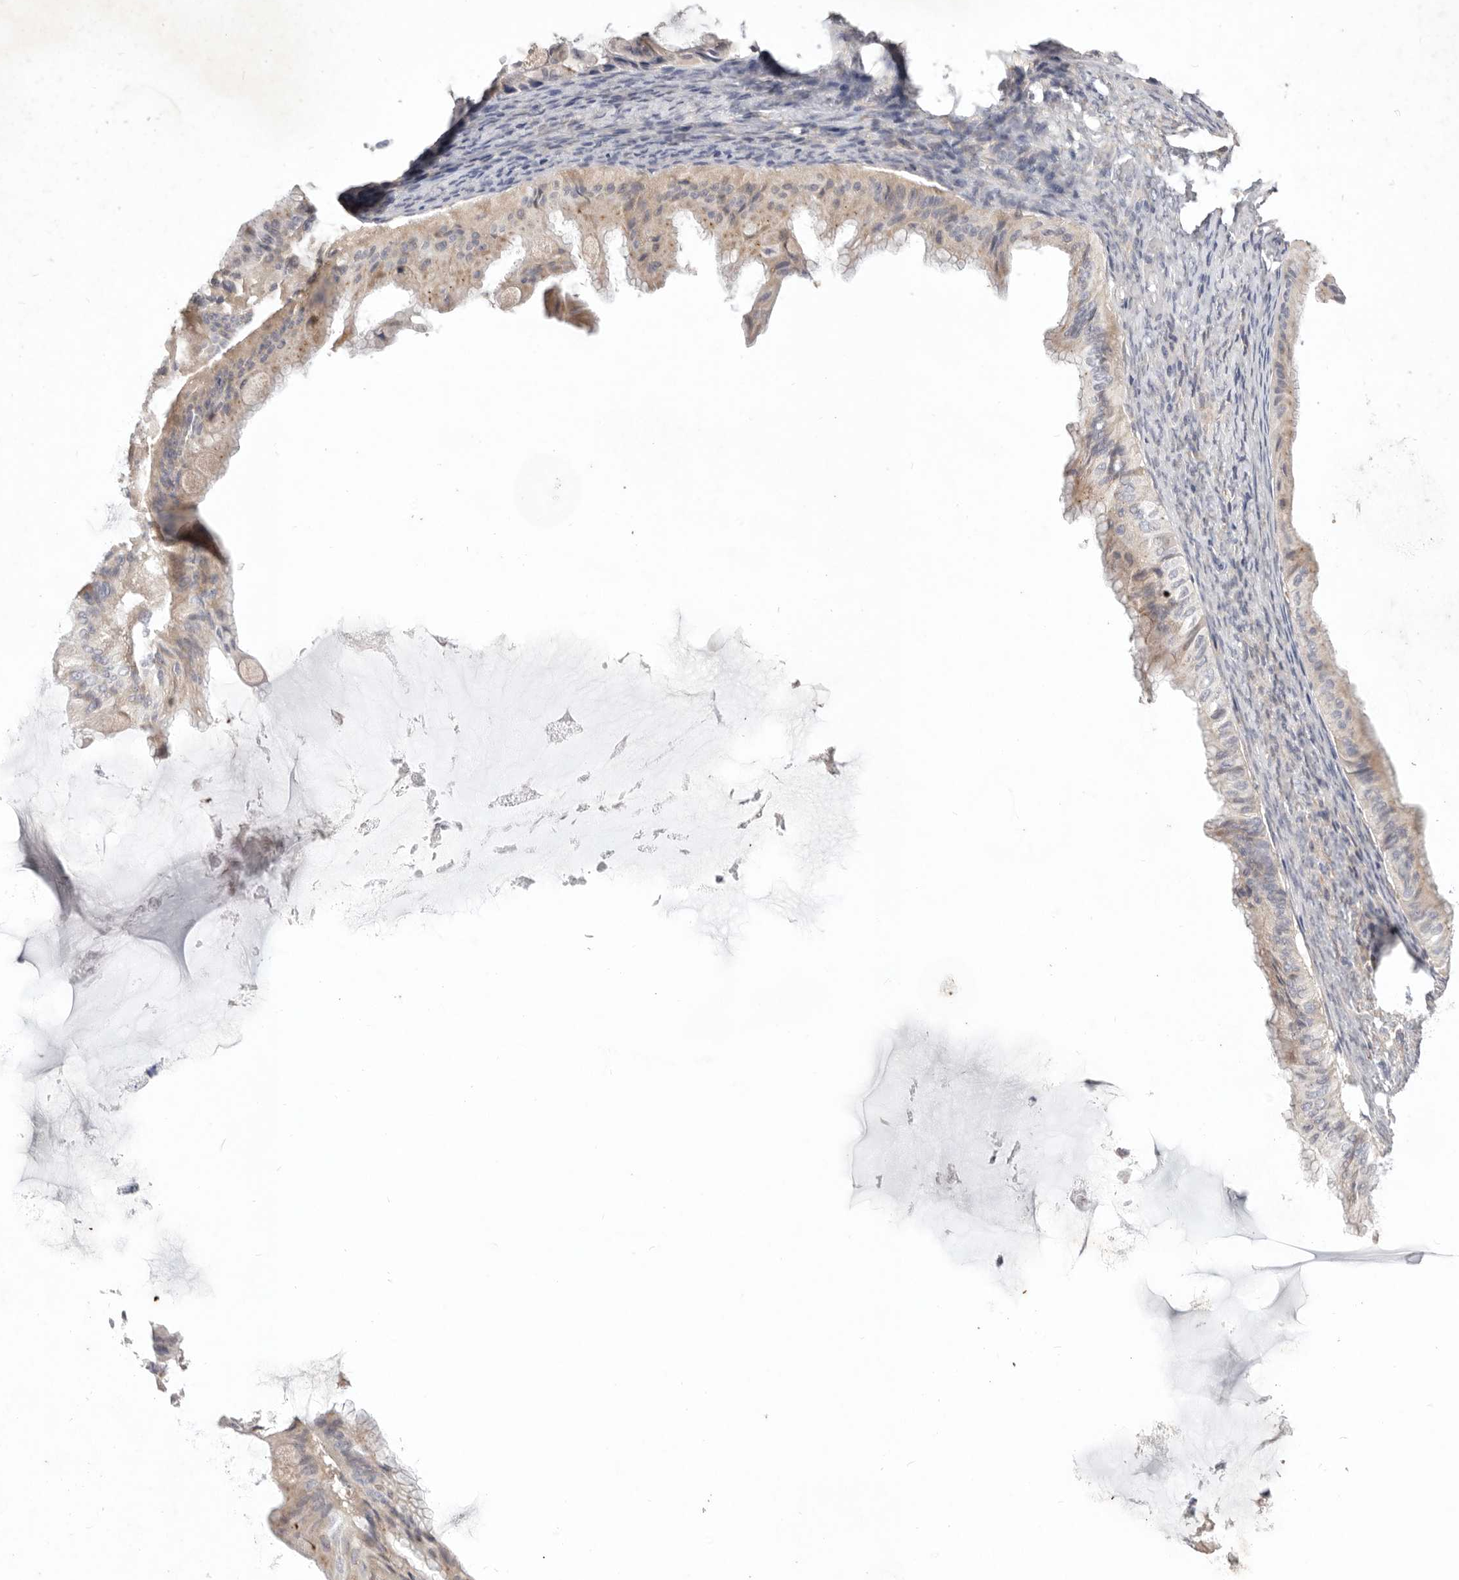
{"staining": {"intensity": "weak", "quantity": ">75%", "location": "cytoplasmic/membranous"}, "tissue": "ovarian cancer", "cell_type": "Tumor cells", "image_type": "cancer", "snomed": [{"axis": "morphology", "description": "Cystadenocarcinoma, mucinous, NOS"}, {"axis": "topography", "description": "Ovary"}], "caption": "Ovarian mucinous cystadenocarcinoma stained with IHC reveals weak cytoplasmic/membranous expression in approximately >75% of tumor cells.", "gene": "WDR77", "patient": {"sex": "female", "age": 61}}